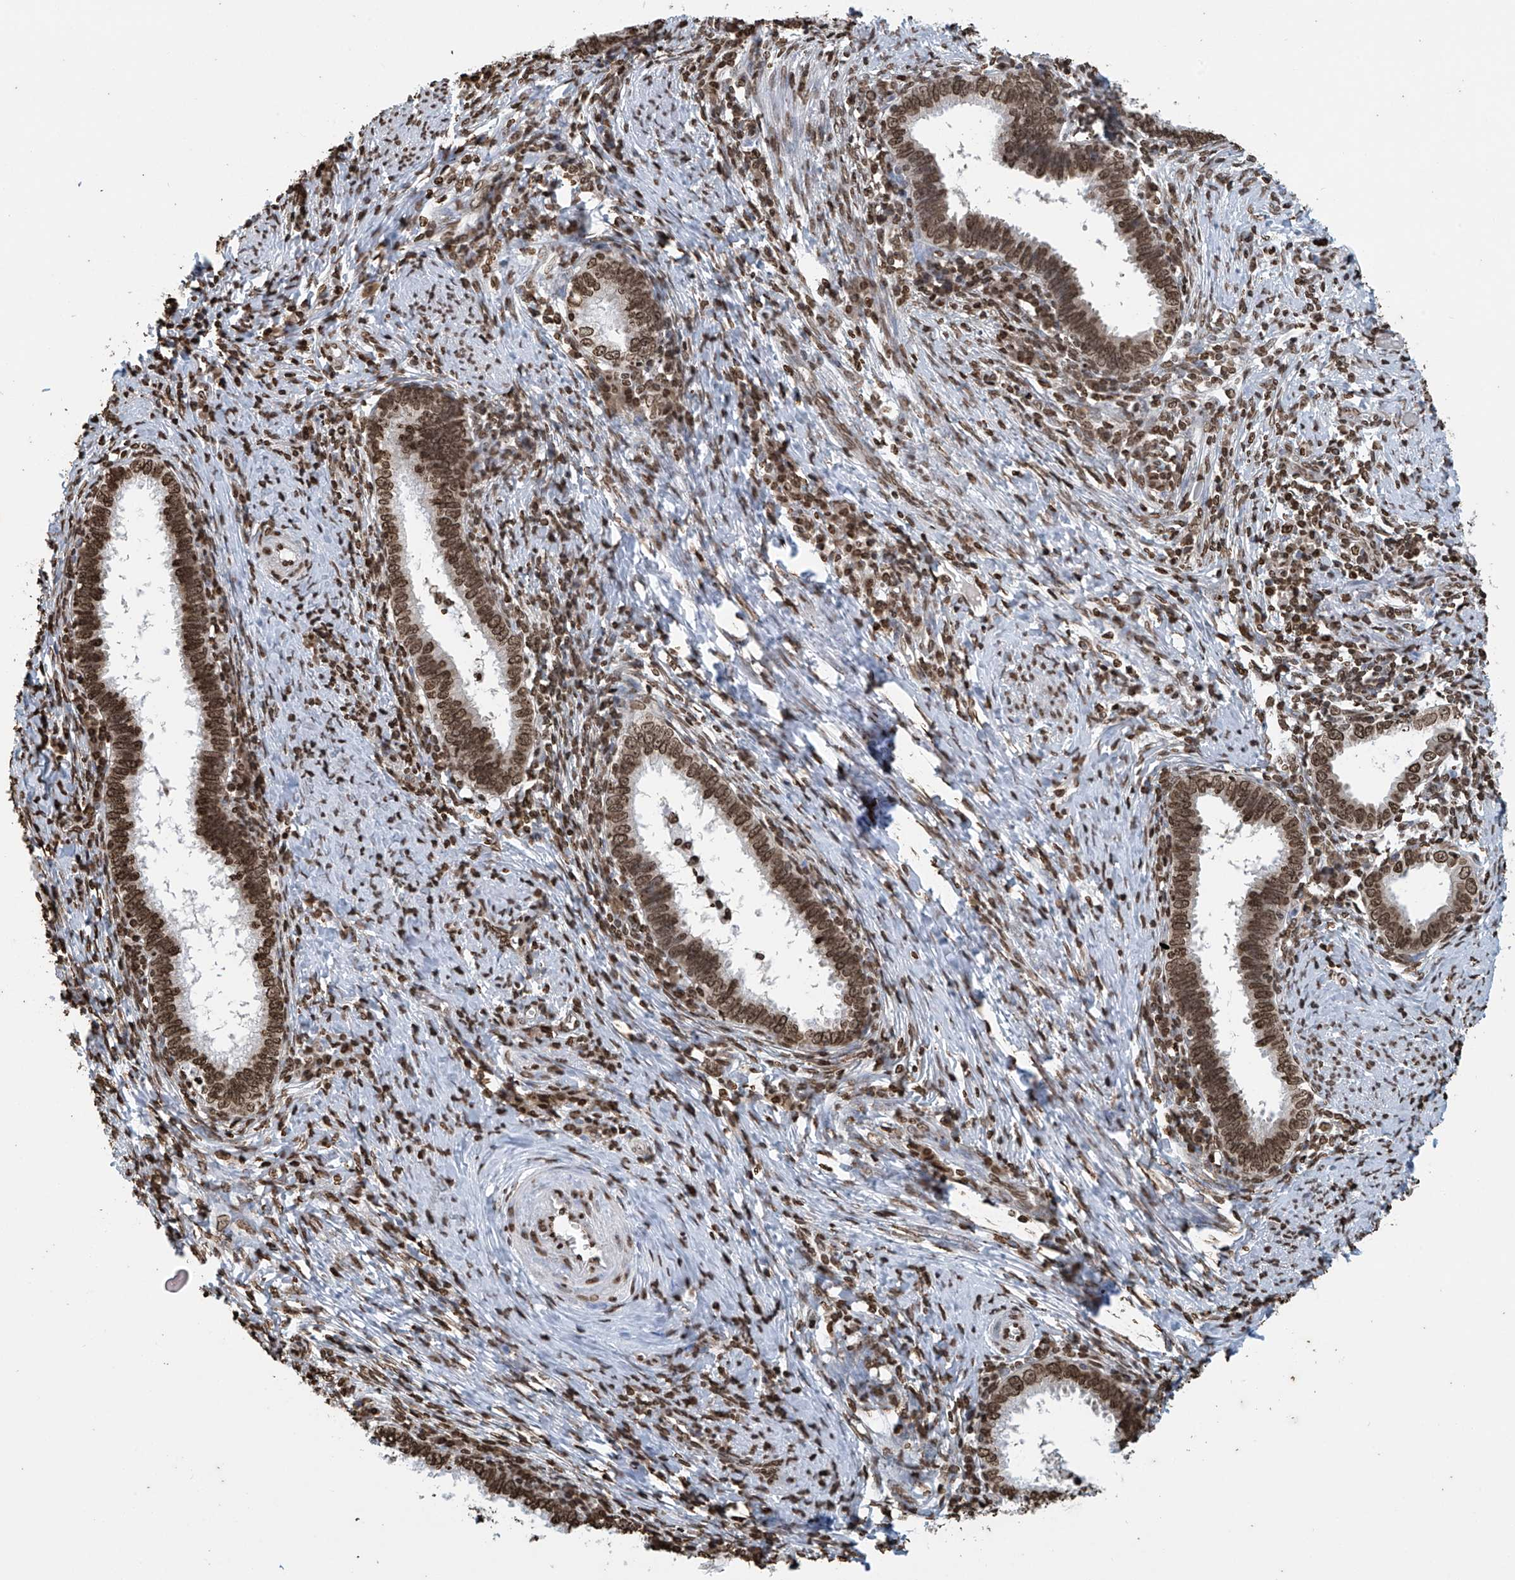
{"staining": {"intensity": "strong", "quantity": ">75%", "location": "nuclear"}, "tissue": "cervical cancer", "cell_type": "Tumor cells", "image_type": "cancer", "snomed": [{"axis": "morphology", "description": "Adenocarcinoma, NOS"}, {"axis": "topography", "description": "Cervix"}], "caption": "The micrograph reveals immunohistochemical staining of cervical adenocarcinoma. There is strong nuclear expression is identified in approximately >75% of tumor cells. Using DAB (3,3'-diaminobenzidine) (brown) and hematoxylin (blue) stains, captured at high magnification using brightfield microscopy.", "gene": "DPPA2", "patient": {"sex": "female", "age": 36}}